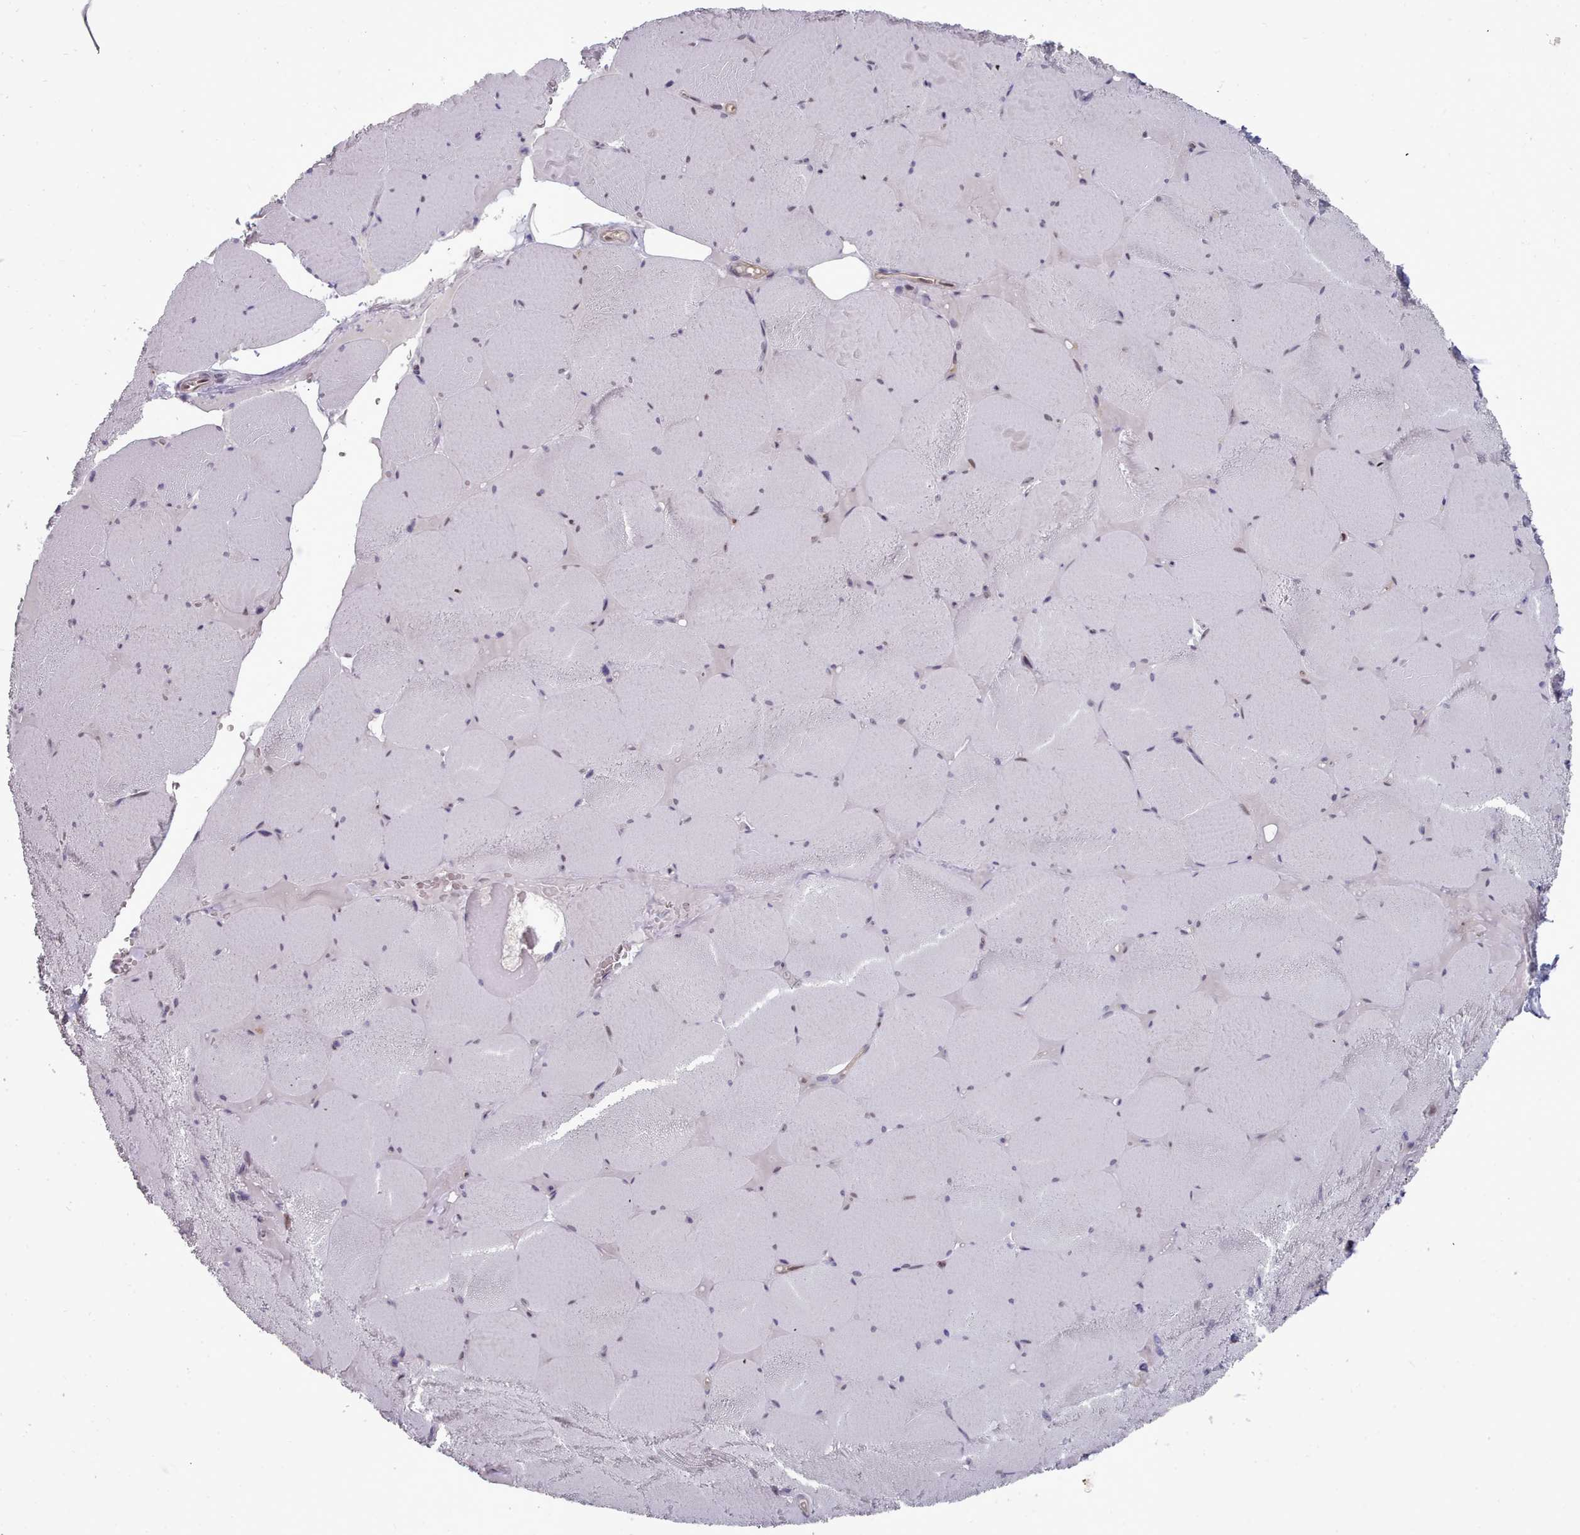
{"staining": {"intensity": "weak", "quantity": "<25%", "location": "nuclear"}, "tissue": "skeletal muscle", "cell_type": "Myocytes", "image_type": "normal", "snomed": [{"axis": "morphology", "description": "Normal tissue, NOS"}, {"axis": "topography", "description": "Skeletal muscle"}, {"axis": "topography", "description": "Head-Neck"}], "caption": "This micrograph is of benign skeletal muscle stained with immunohistochemistry (IHC) to label a protein in brown with the nuclei are counter-stained blue. There is no positivity in myocytes. (DAB (3,3'-diaminobenzidine) immunohistochemistry (IHC) visualized using brightfield microscopy, high magnification).", "gene": "GINS1", "patient": {"sex": "male", "age": 66}}